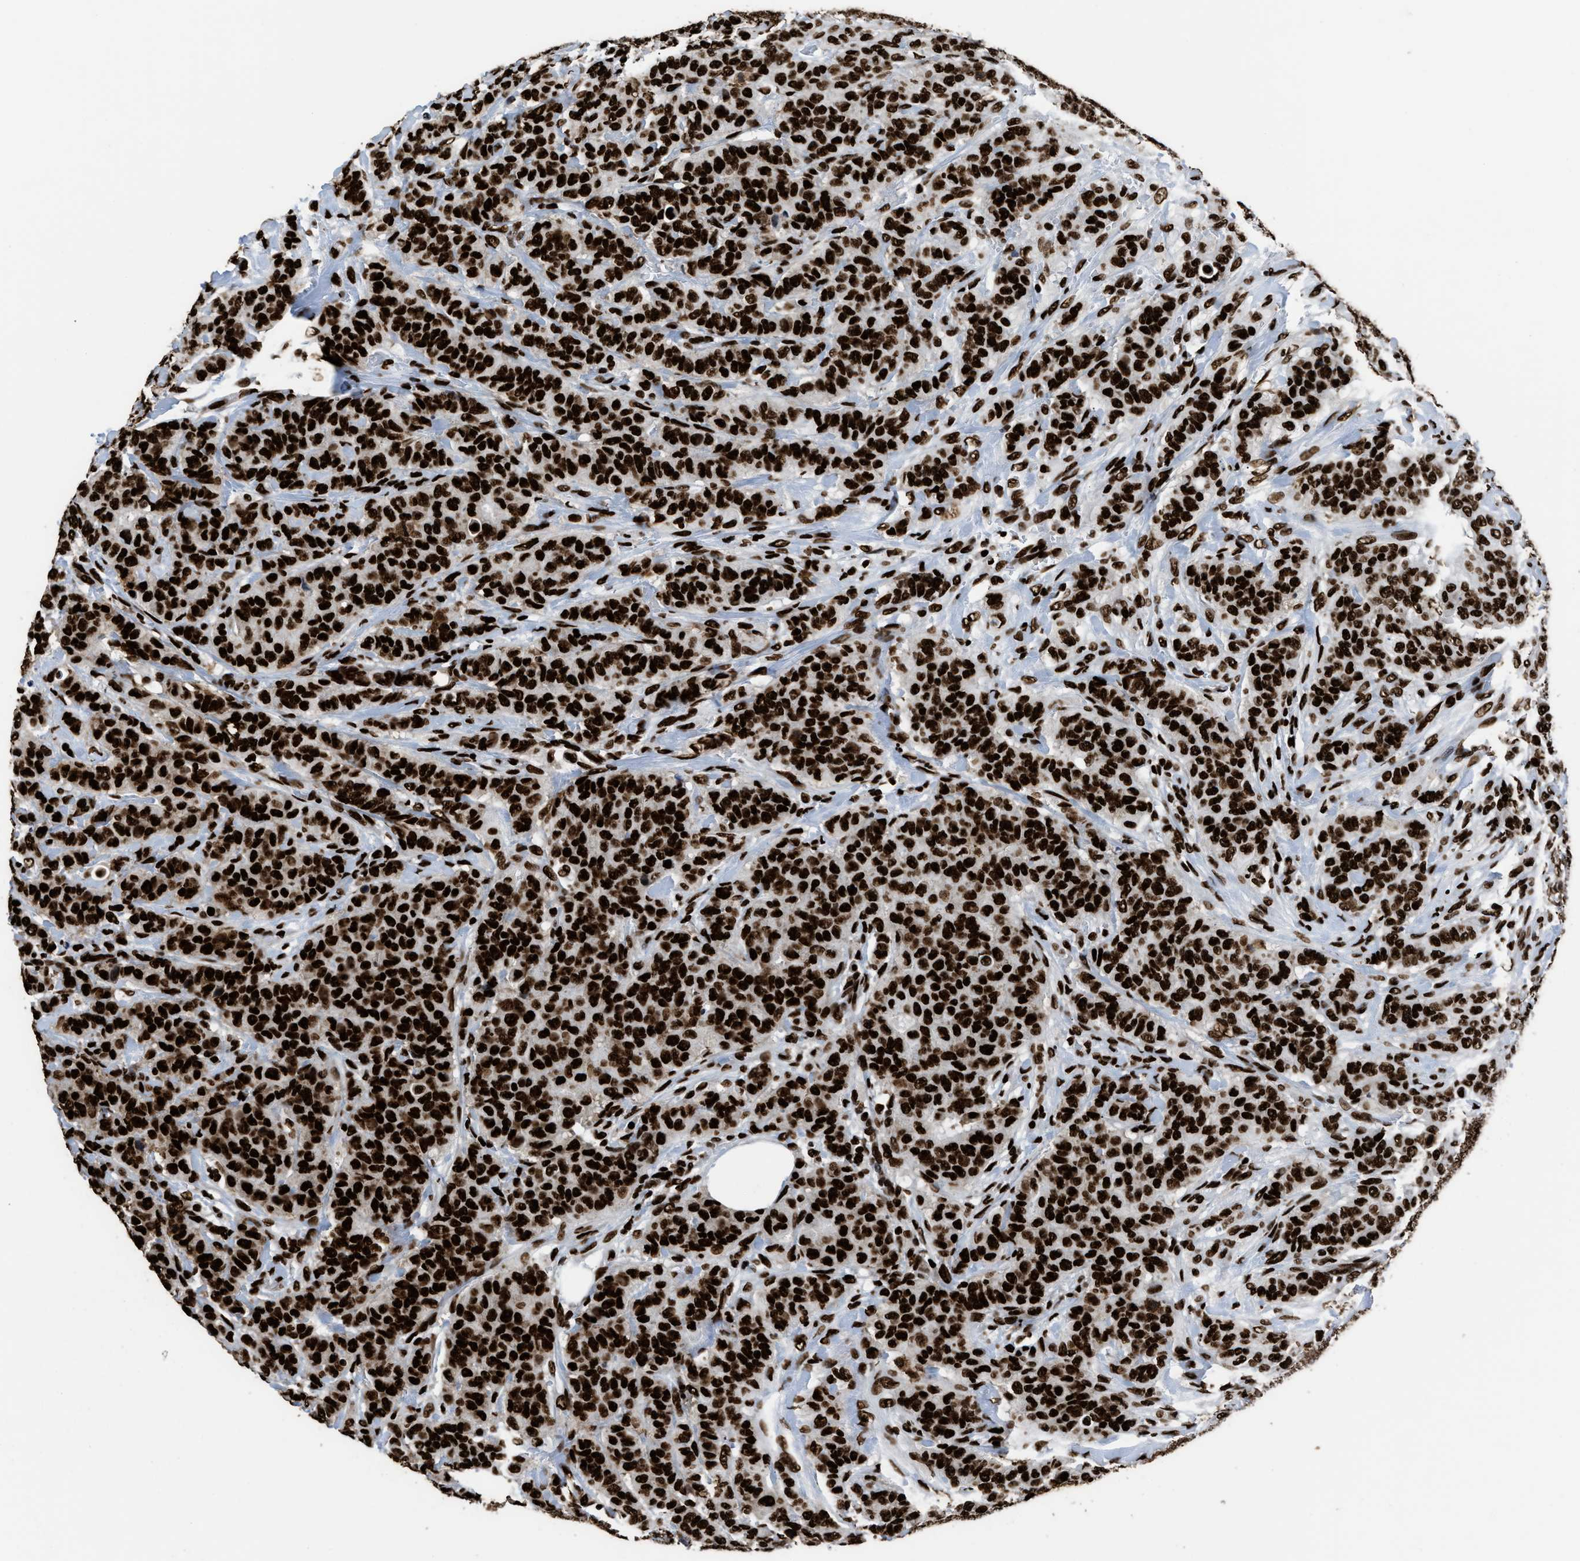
{"staining": {"intensity": "strong", "quantity": ">75%", "location": "nuclear"}, "tissue": "breast cancer", "cell_type": "Tumor cells", "image_type": "cancer", "snomed": [{"axis": "morphology", "description": "Normal tissue, NOS"}, {"axis": "morphology", "description": "Duct carcinoma"}, {"axis": "topography", "description": "Breast"}], "caption": "Immunohistochemistry photomicrograph of neoplastic tissue: human breast cancer (invasive ductal carcinoma) stained using immunohistochemistry demonstrates high levels of strong protein expression localized specifically in the nuclear of tumor cells, appearing as a nuclear brown color.", "gene": "HNRNPM", "patient": {"sex": "female", "age": 40}}